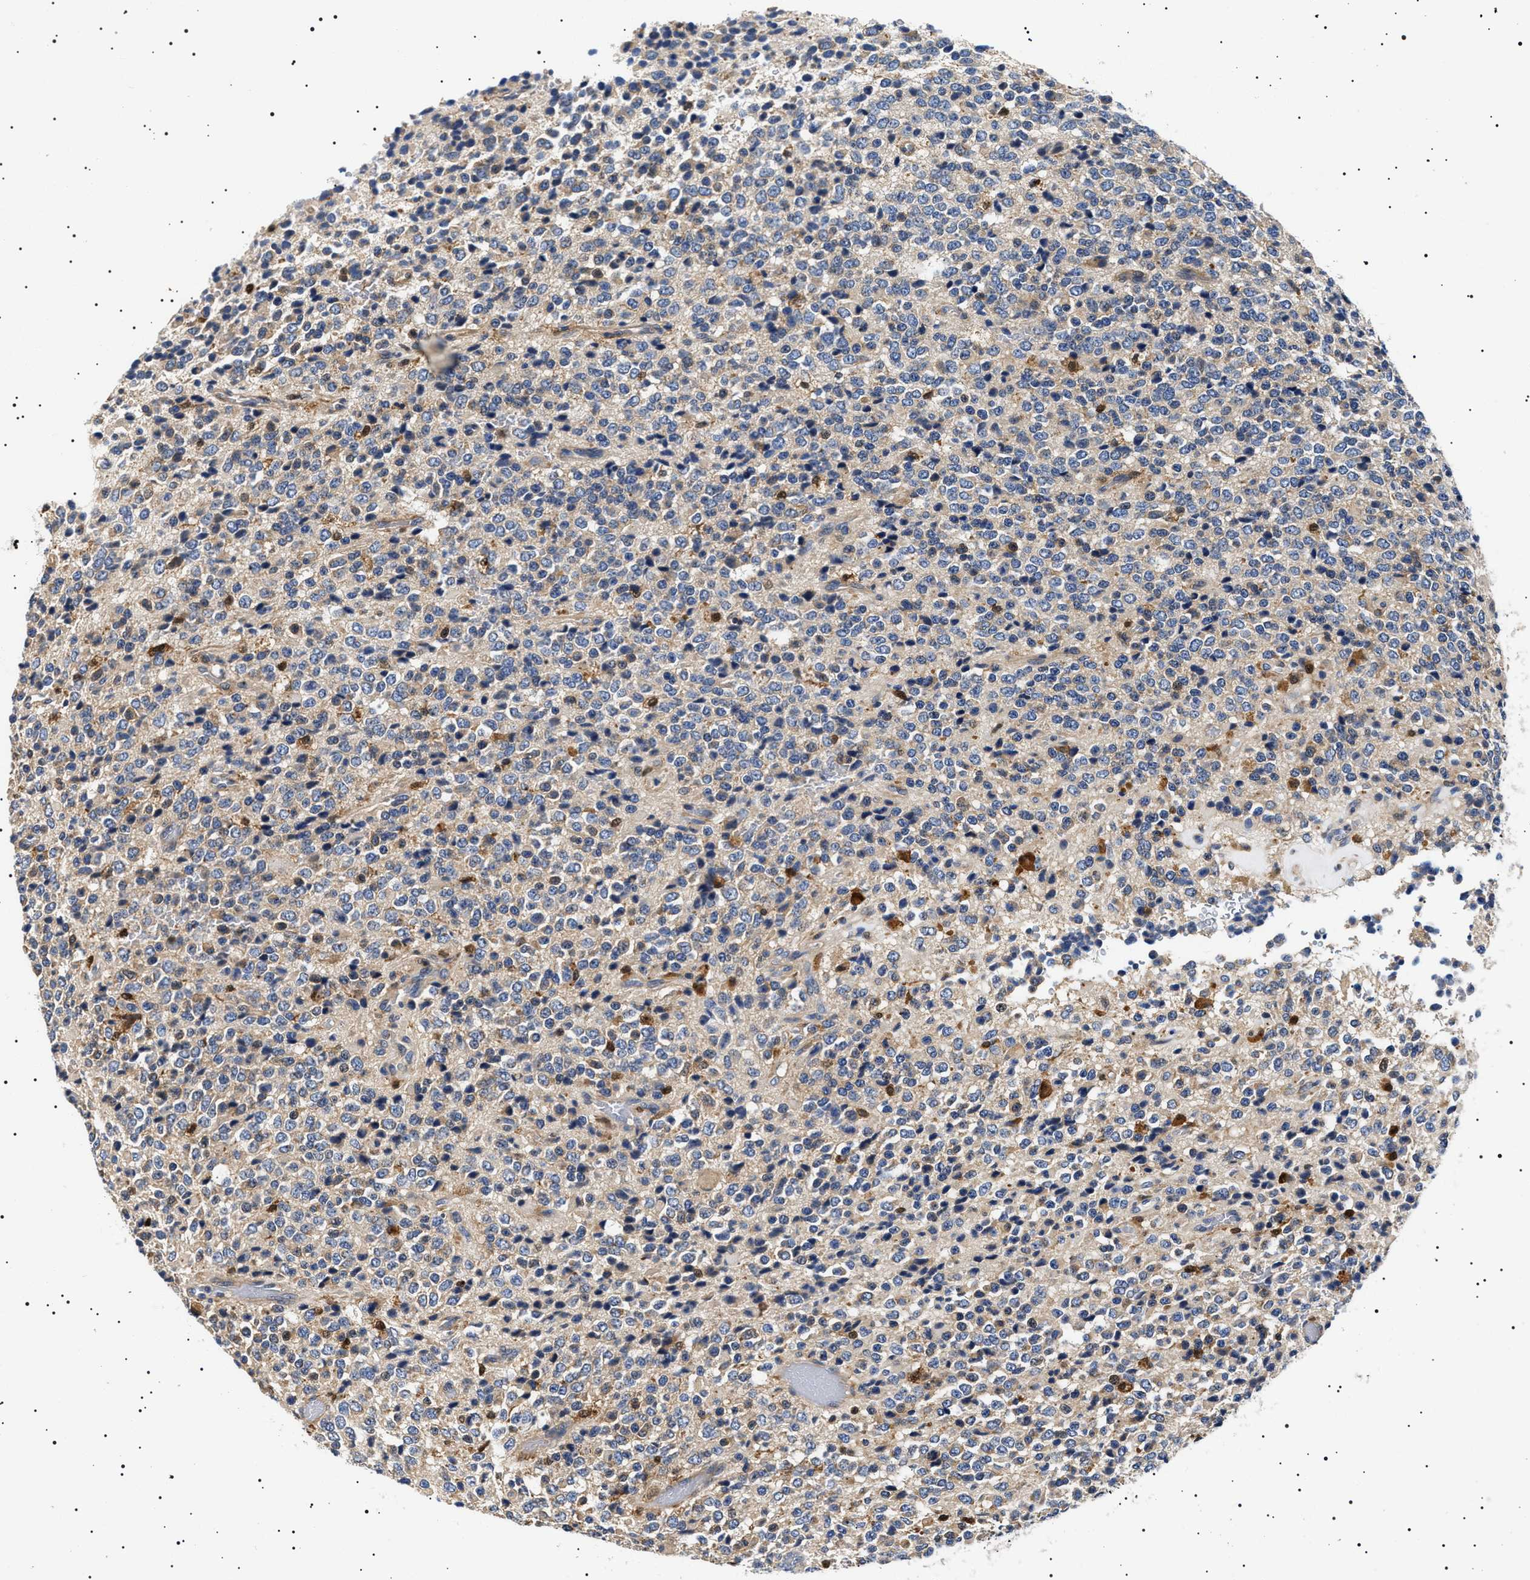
{"staining": {"intensity": "negative", "quantity": "none", "location": "none"}, "tissue": "glioma", "cell_type": "Tumor cells", "image_type": "cancer", "snomed": [{"axis": "morphology", "description": "Glioma, malignant, High grade"}, {"axis": "topography", "description": "pancreas cauda"}], "caption": "IHC of malignant glioma (high-grade) reveals no staining in tumor cells.", "gene": "SLC4A7", "patient": {"sex": "male", "age": 60}}